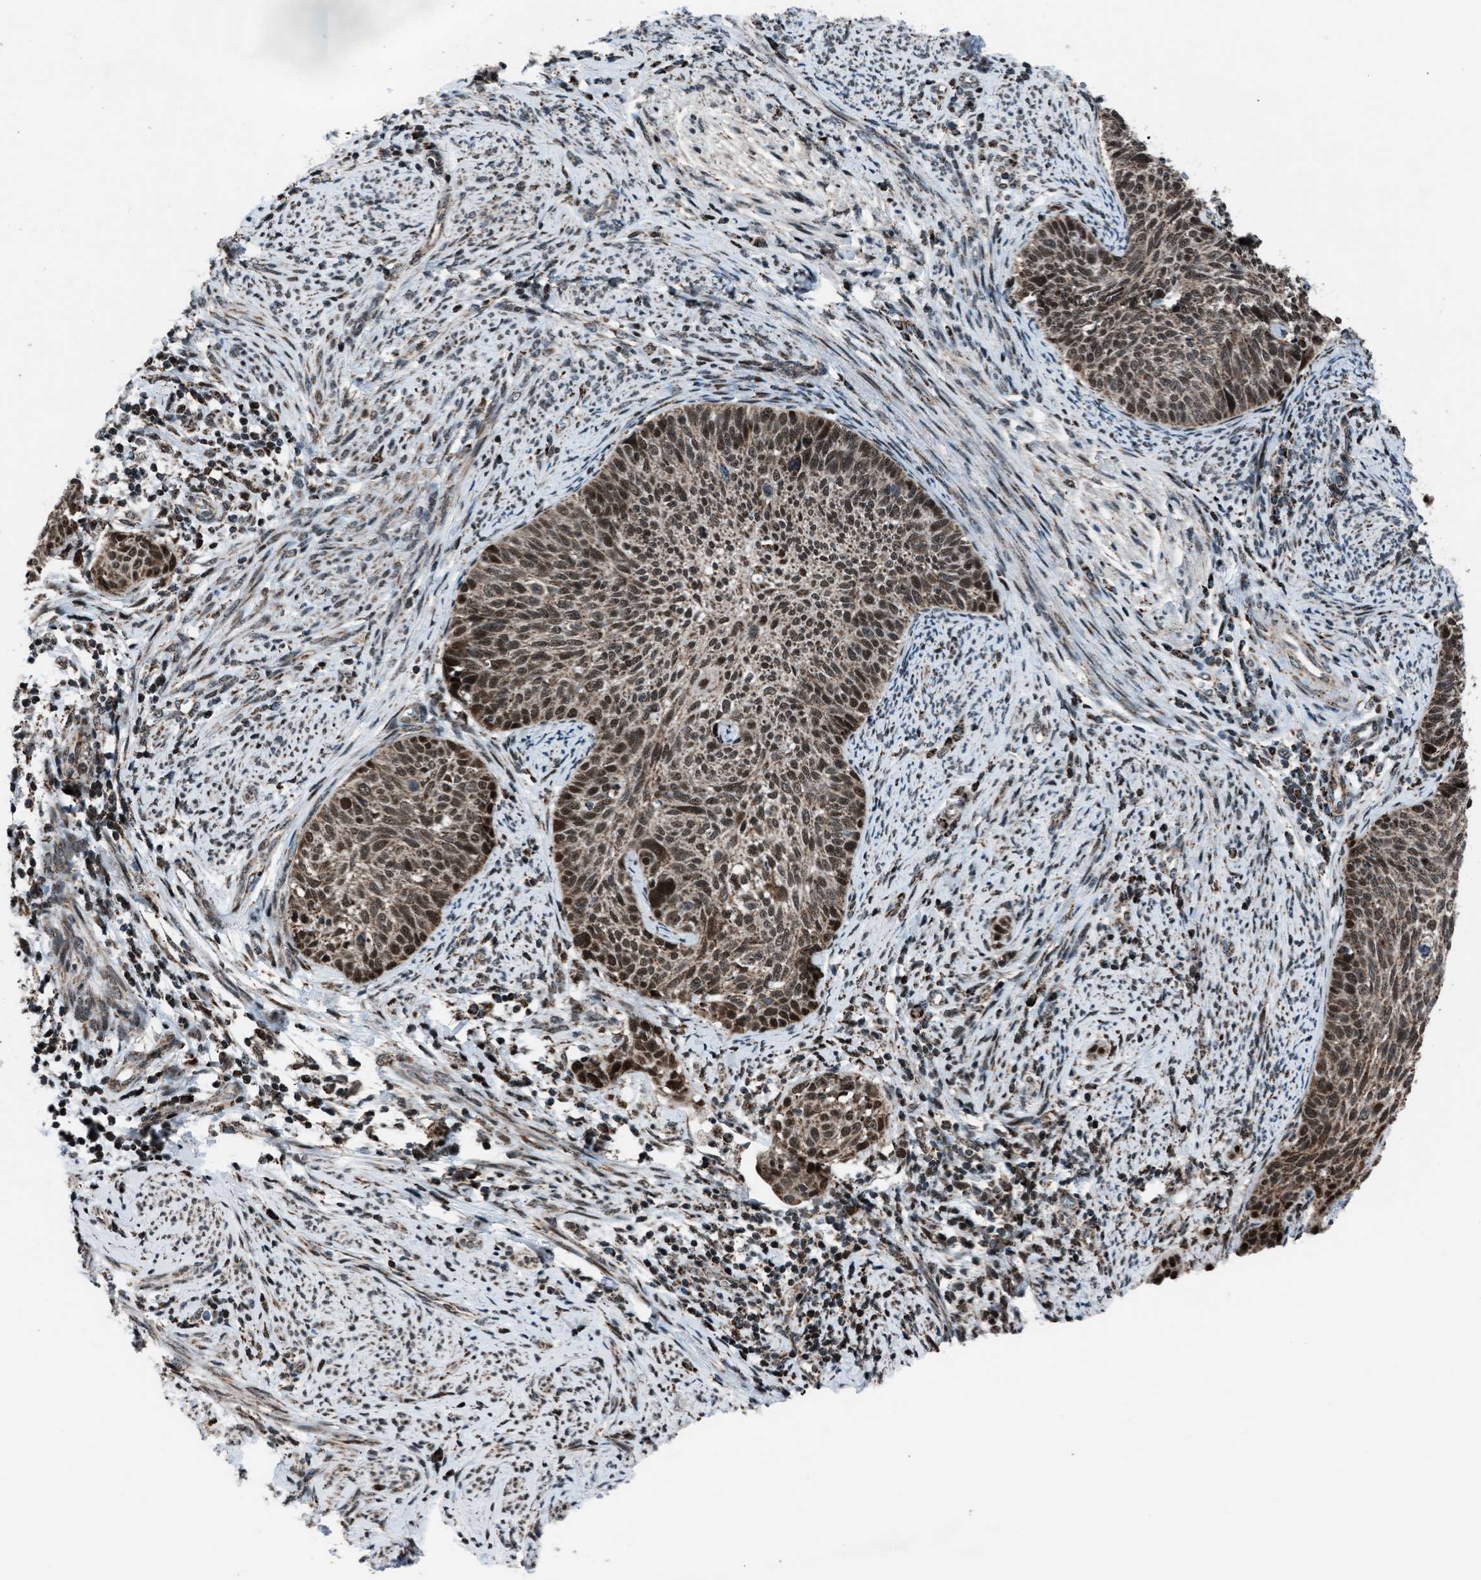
{"staining": {"intensity": "strong", "quantity": ">75%", "location": "nuclear"}, "tissue": "cervical cancer", "cell_type": "Tumor cells", "image_type": "cancer", "snomed": [{"axis": "morphology", "description": "Squamous cell carcinoma, NOS"}, {"axis": "topography", "description": "Cervix"}], "caption": "Strong nuclear positivity is seen in approximately >75% of tumor cells in cervical cancer. Immunohistochemistry stains the protein in brown and the nuclei are stained blue.", "gene": "MORC3", "patient": {"sex": "female", "age": 70}}